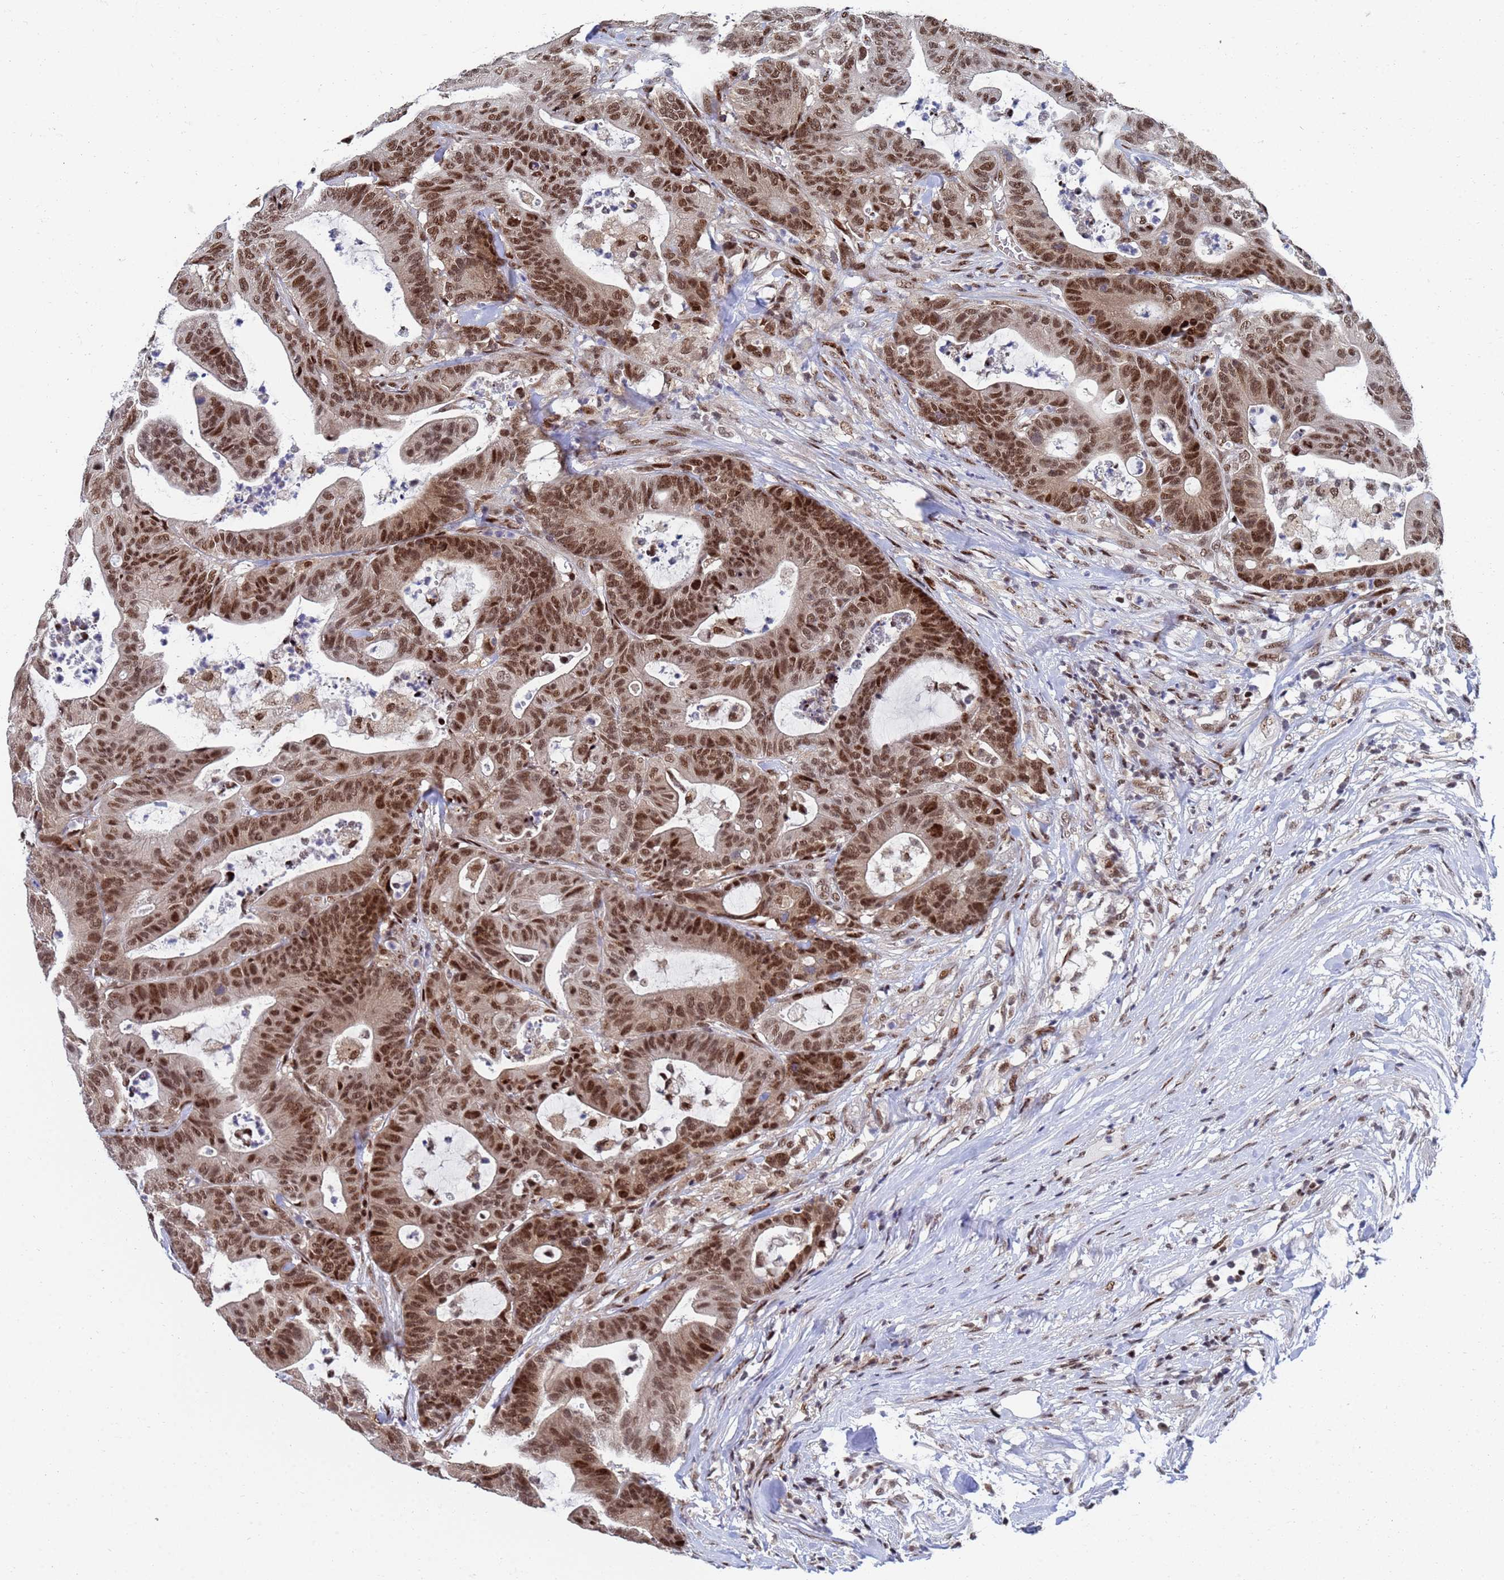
{"staining": {"intensity": "moderate", "quantity": ">75%", "location": "nuclear"}, "tissue": "colorectal cancer", "cell_type": "Tumor cells", "image_type": "cancer", "snomed": [{"axis": "morphology", "description": "Adenocarcinoma, NOS"}, {"axis": "topography", "description": "Colon"}], "caption": "Tumor cells show moderate nuclear staining in about >75% of cells in colorectal cancer.", "gene": "AP5Z1", "patient": {"sex": "female", "age": 84}}